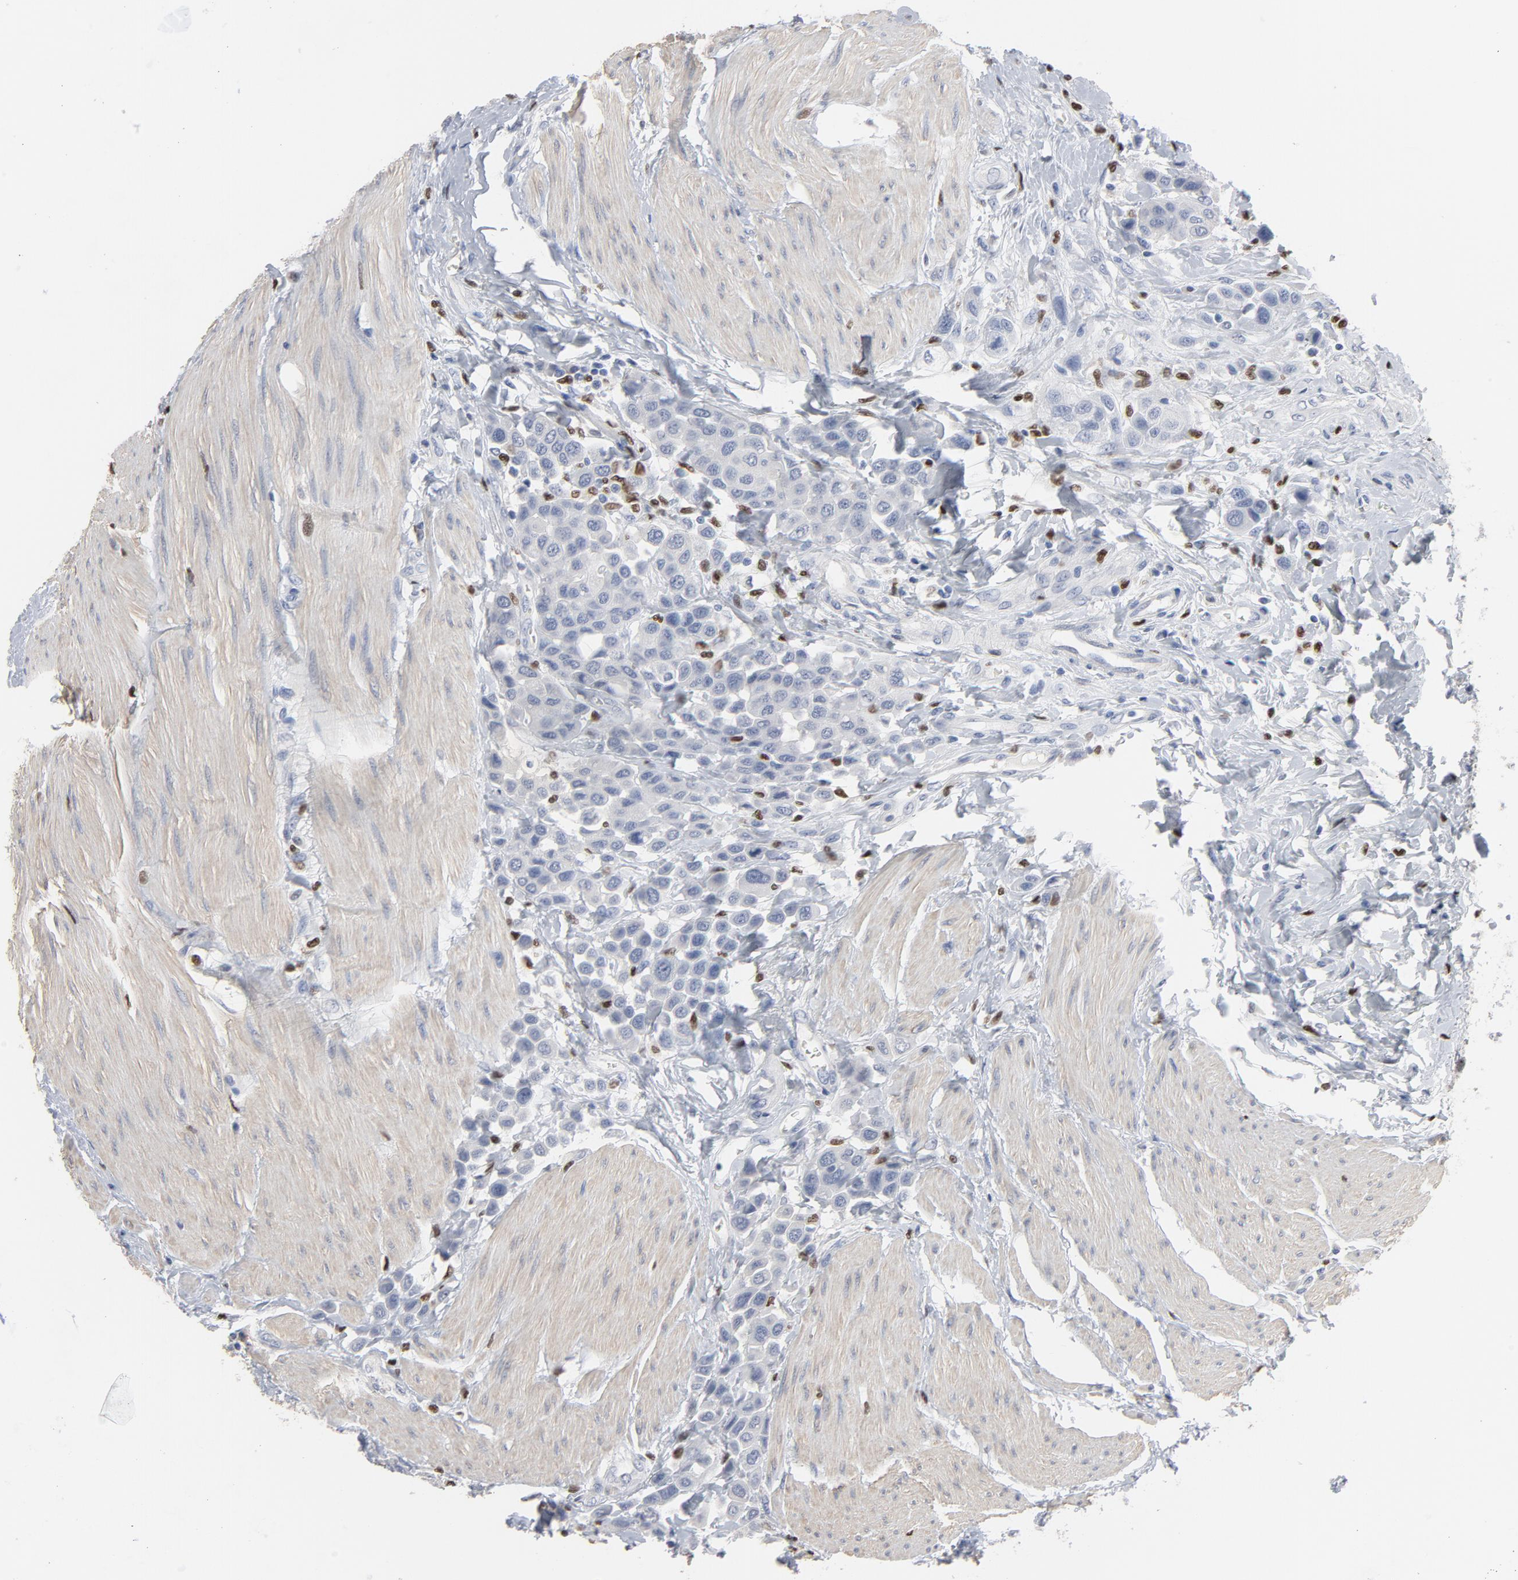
{"staining": {"intensity": "negative", "quantity": "none", "location": "none"}, "tissue": "urothelial cancer", "cell_type": "Tumor cells", "image_type": "cancer", "snomed": [{"axis": "morphology", "description": "Urothelial carcinoma, High grade"}, {"axis": "topography", "description": "Urinary bladder"}], "caption": "Tumor cells are negative for brown protein staining in urothelial cancer. (Brightfield microscopy of DAB (3,3'-diaminobenzidine) immunohistochemistry (IHC) at high magnification).", "gene": "SPI1", "patient": {"sex": "male", "age": 50}}